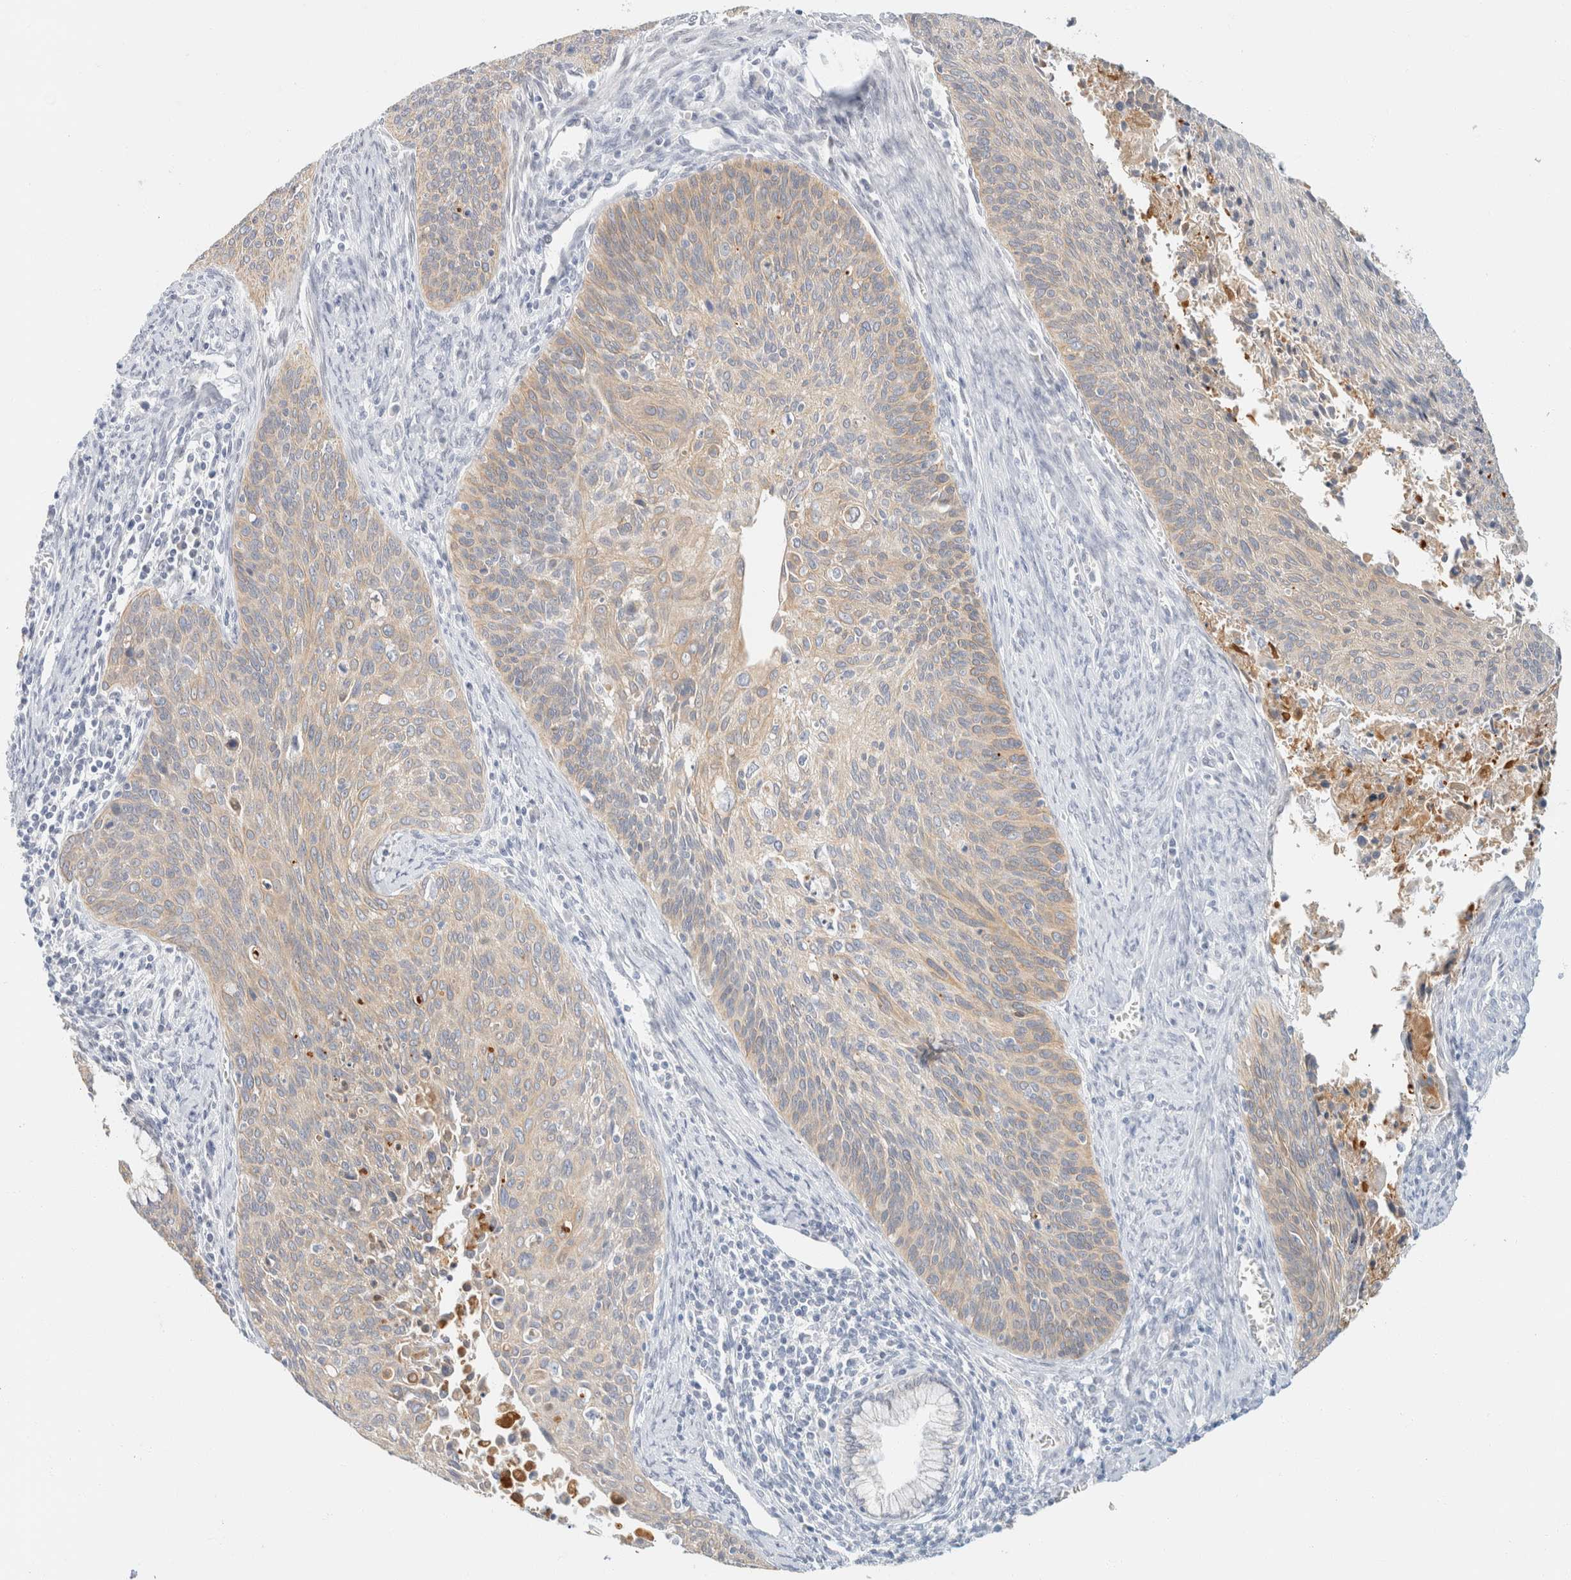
{"staining": {"intensity": "weak", "quantity": ">75%", "location": "cytoplasmic/membranous"}, "tissue": "cervical cancer", "cell_type": "Tumor cells", "image_type": "cancer", "snomed": [{"axis": "morphology", "description": "Squamous cell carcinoma, NOS"}, {"axis": "topography", "description": "Cervix"}], "caption": "Protein expression by immunohistochemistry shows weak cytoplasmic/membranous staining in approximately >75% of tumor cells in cervical cancer (squamous cell carcinoma). The protein of interest is shown in brown color, while the nuclei are stained blue.", "gene": "KRT20", "patient": {"sex": "female", "age": 55}}